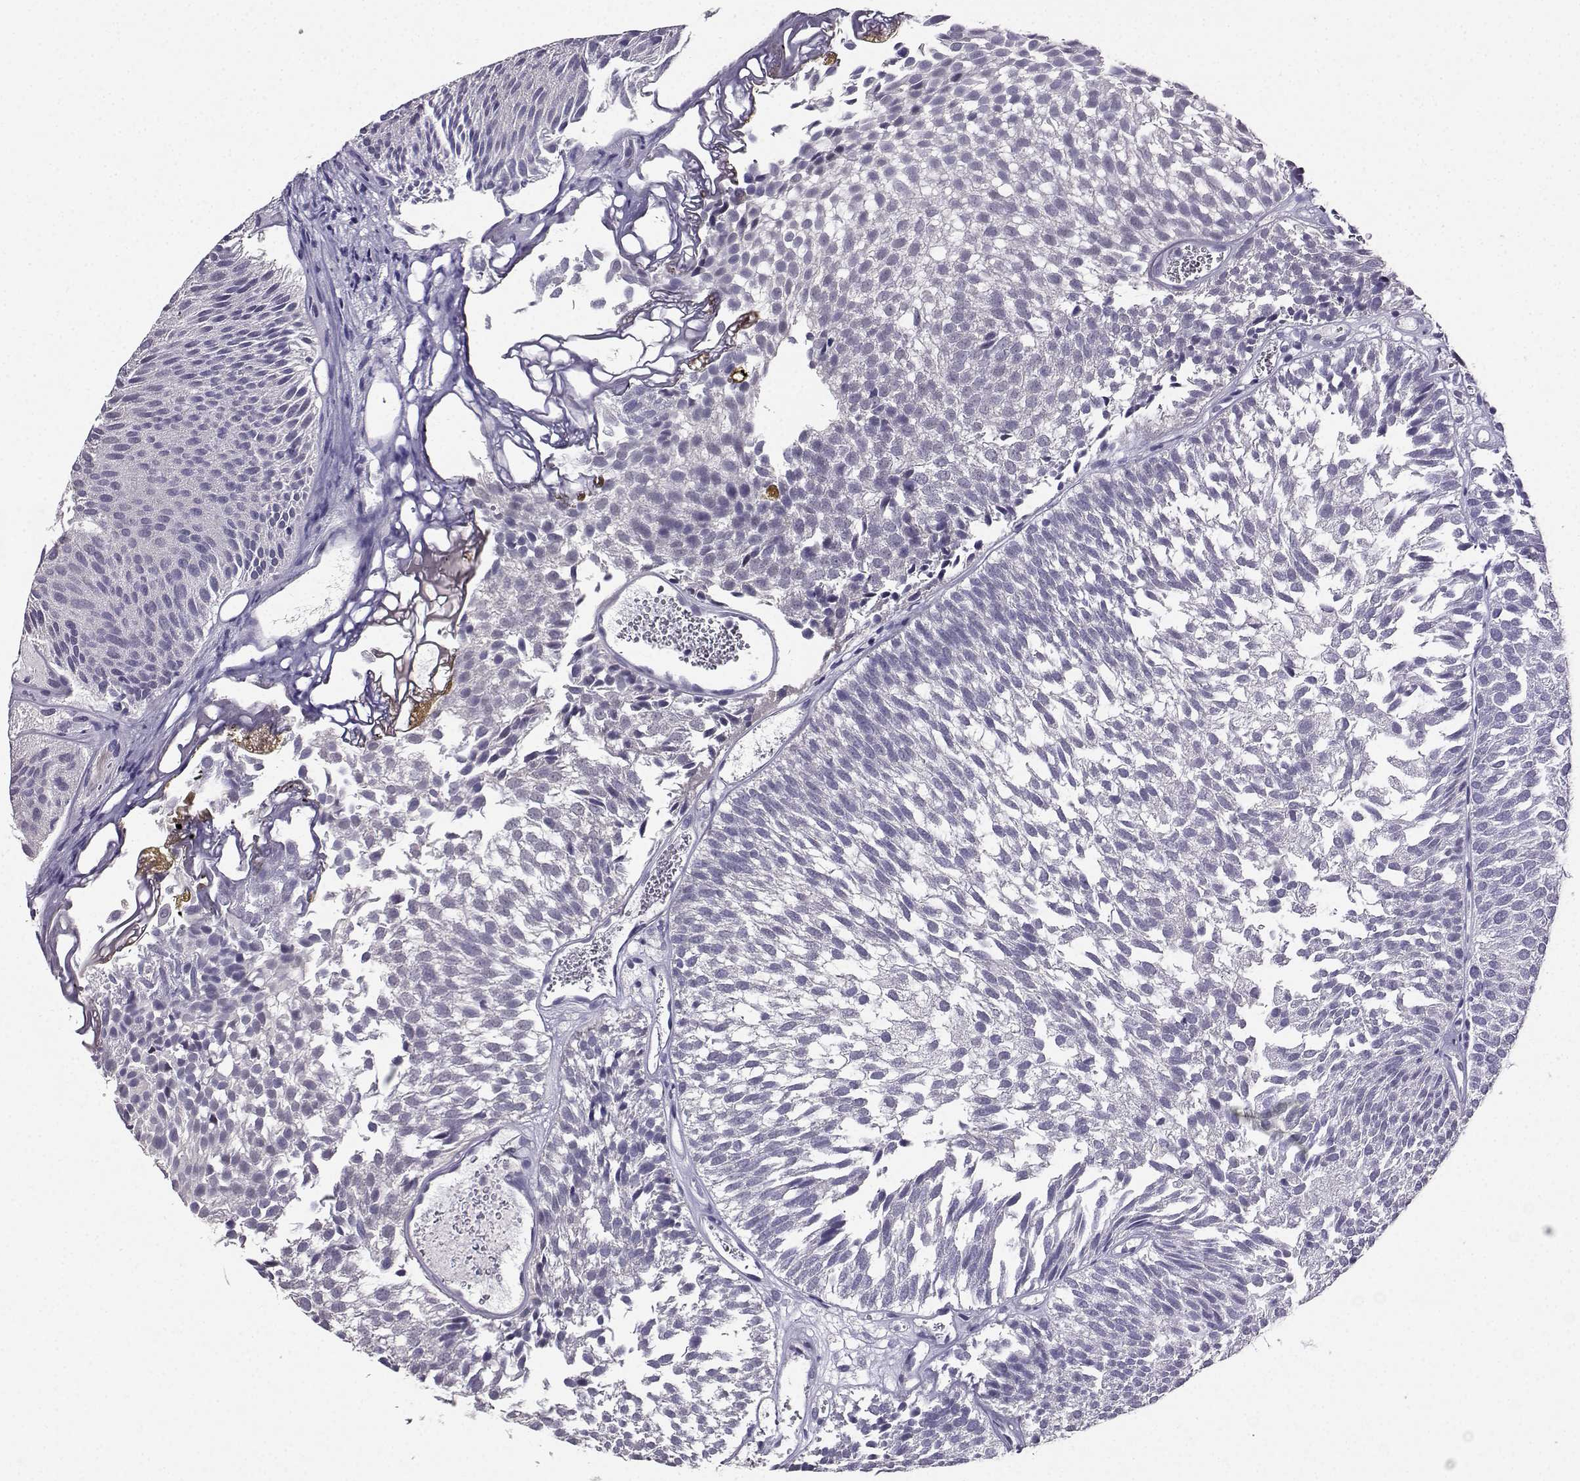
{"staining": {"intensity": "negative", "quantity": "none", "location": "none"}, "tissue": "urothelial cancer", "cell_type": "Tumor cells", "image_type": "cancer", "snomed": [{"axis": "morphology", "description": "Urothelial carcinoma, Low grade"}, {"axis": "topography", "description": "Urinary bladder"}], "caption": "Urothelial cancer was stained to show a protein in brown. There is no significant positivity in tumor cells.", "gene": "SPAG11B", "patient": {"sex": "male", "age": 52}}